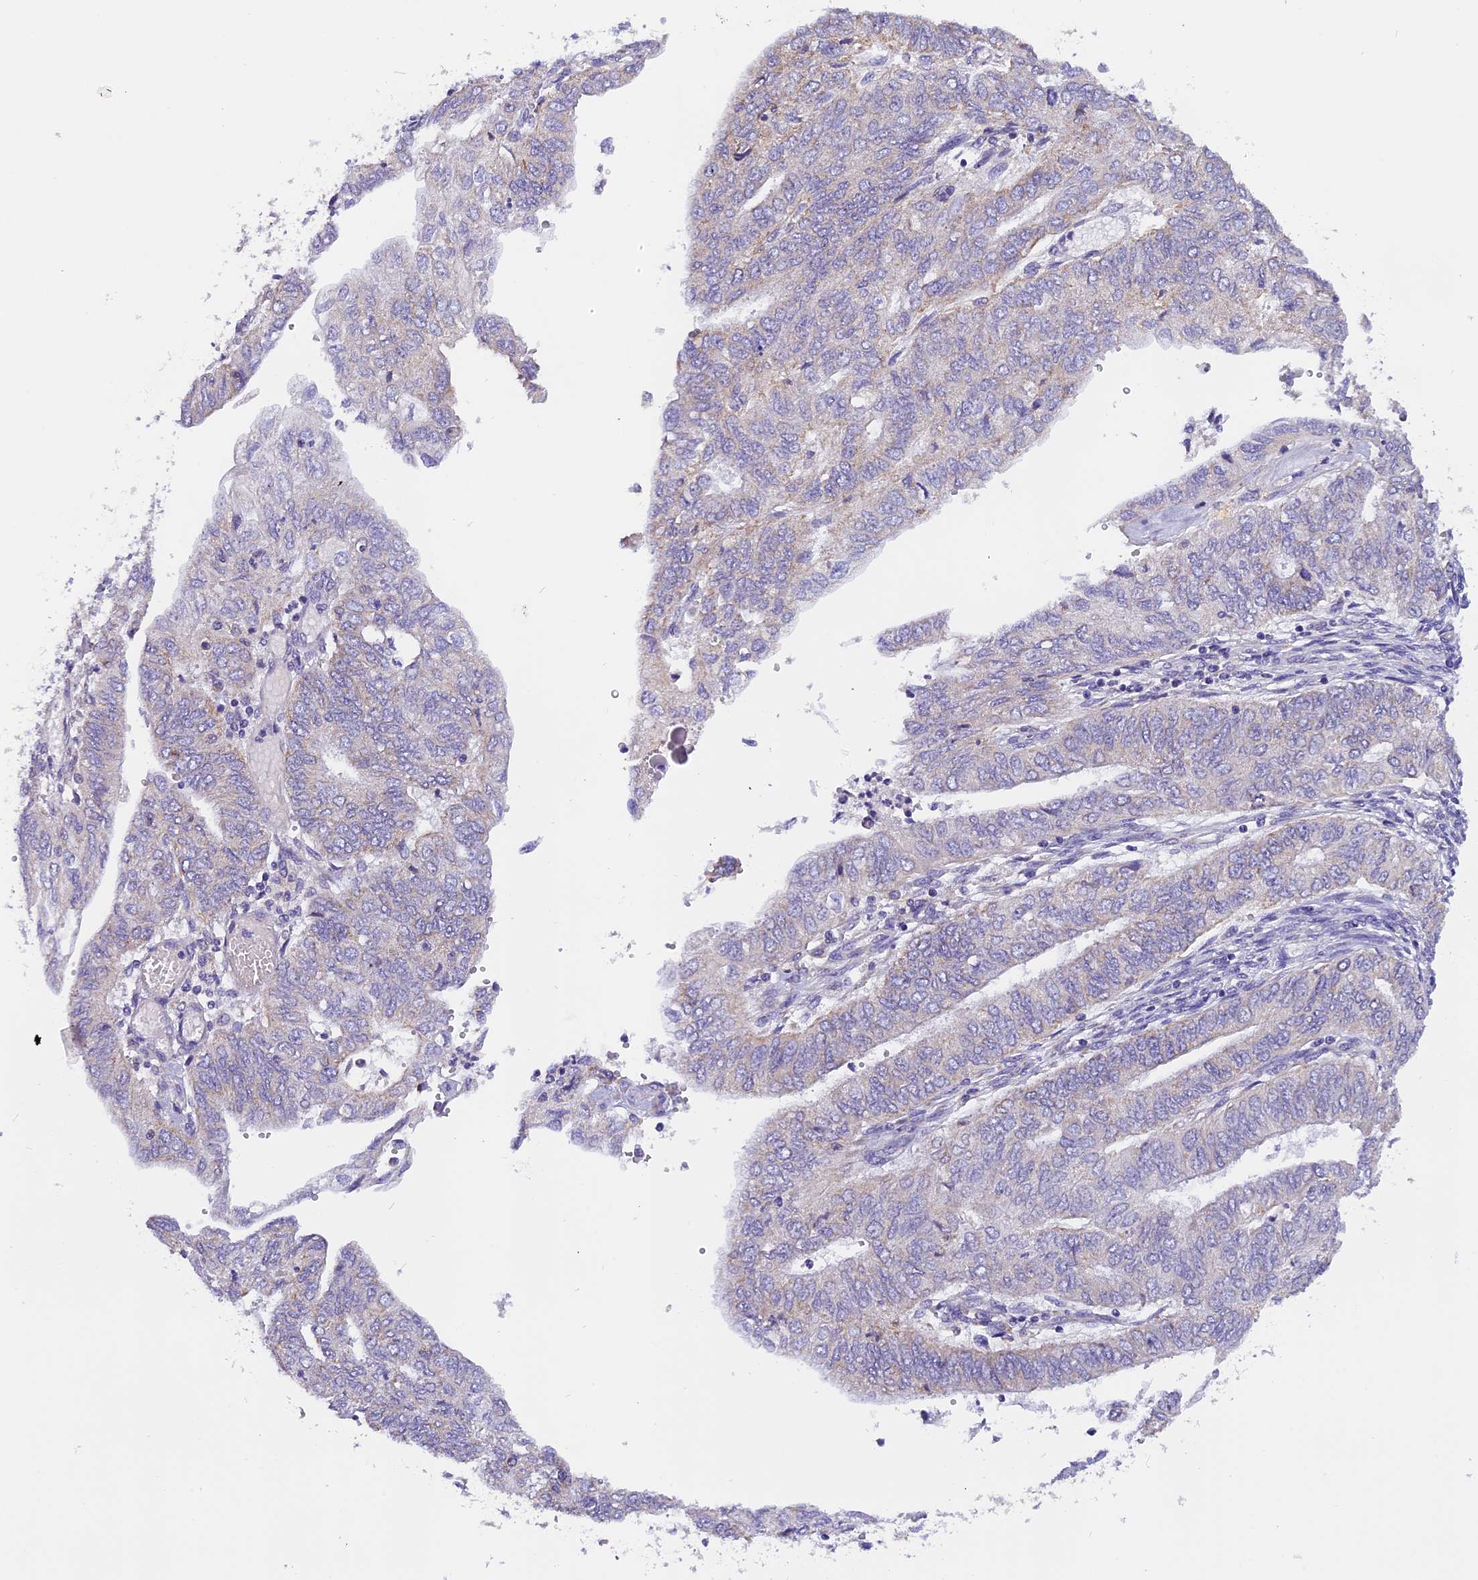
{"staining": {"intensity": "negative", "quantity": "none", "location": "none"}, "tissue": "endometrial cancer", "cell_type": "Tumor cells", "image_type": "cancer", "snomed": [{"axis": "morphology", "description": "Adenocarcinoma, NOS"}, {"axis": "topography", "description": "Endometrium"}], "caption": "The immunohistochemistry (IHC) histopathology image has no significant positivity in tumor cells of endometrial cancer tissue.", "gene": "MGME1", "patient": {"sex": "female", "age": 68}}